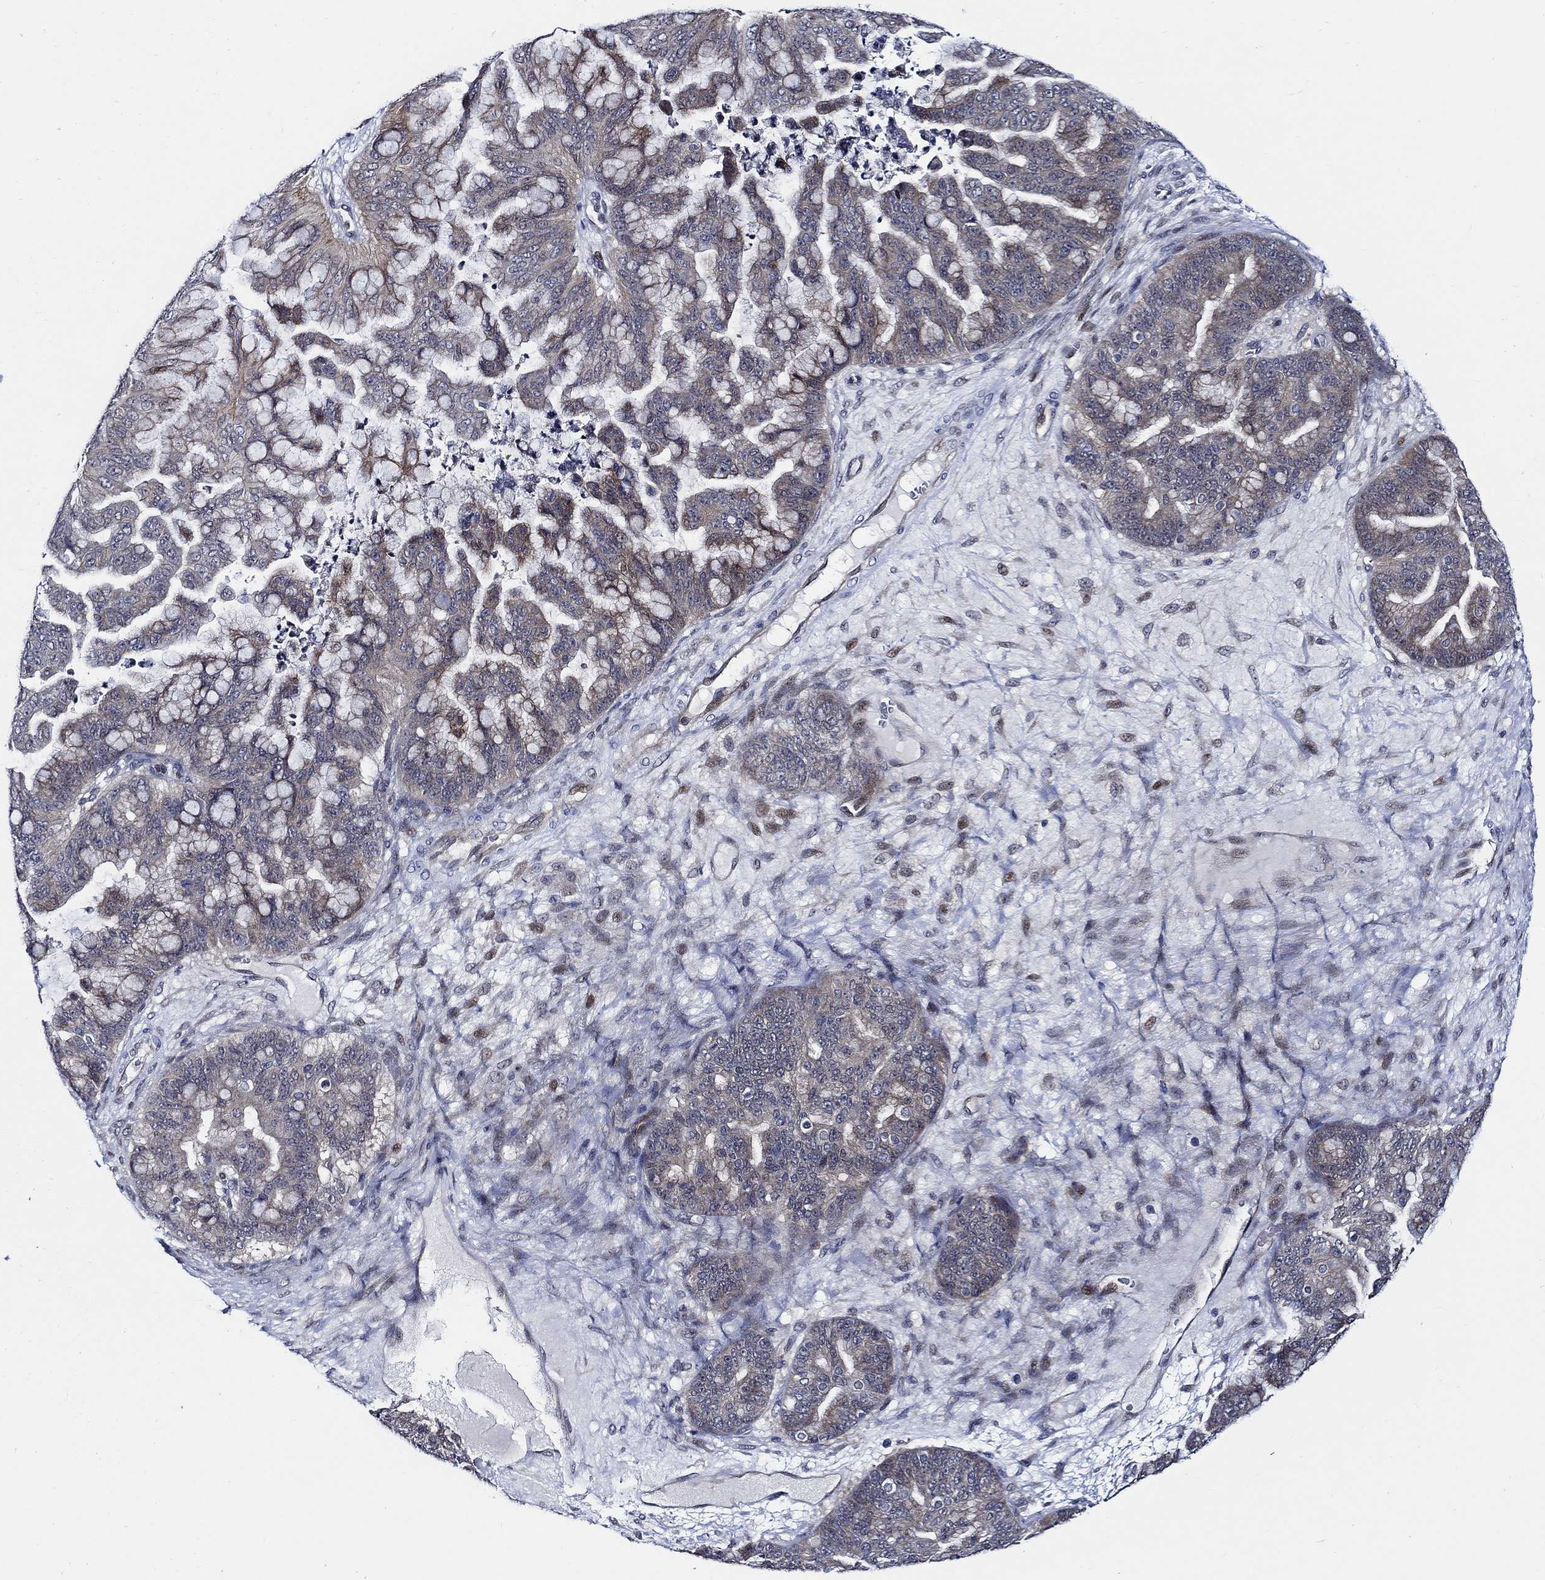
{"staining": {"intensity": "moderate", "quantity": "25%-75%", "location": "cytoplasmic/membranous"}, "tissue": "ovarian cancer", "cell_type": "Tumor cells", "image_type": "cancer", "snomed": [{"axis": "morphology", "description": "Cystadenocarcinoma, mucinous, NOS"}, {"axis": "topography", "description": "Ovary"}], "caption": "Immunohistochemical staining of ovarian cancer shows moderate cytoplasmic/membranous protein expression in about 25%-75% of tumor cells.", "gene": "C8orf48", "patient": {"sex": "female", "age": 67}}